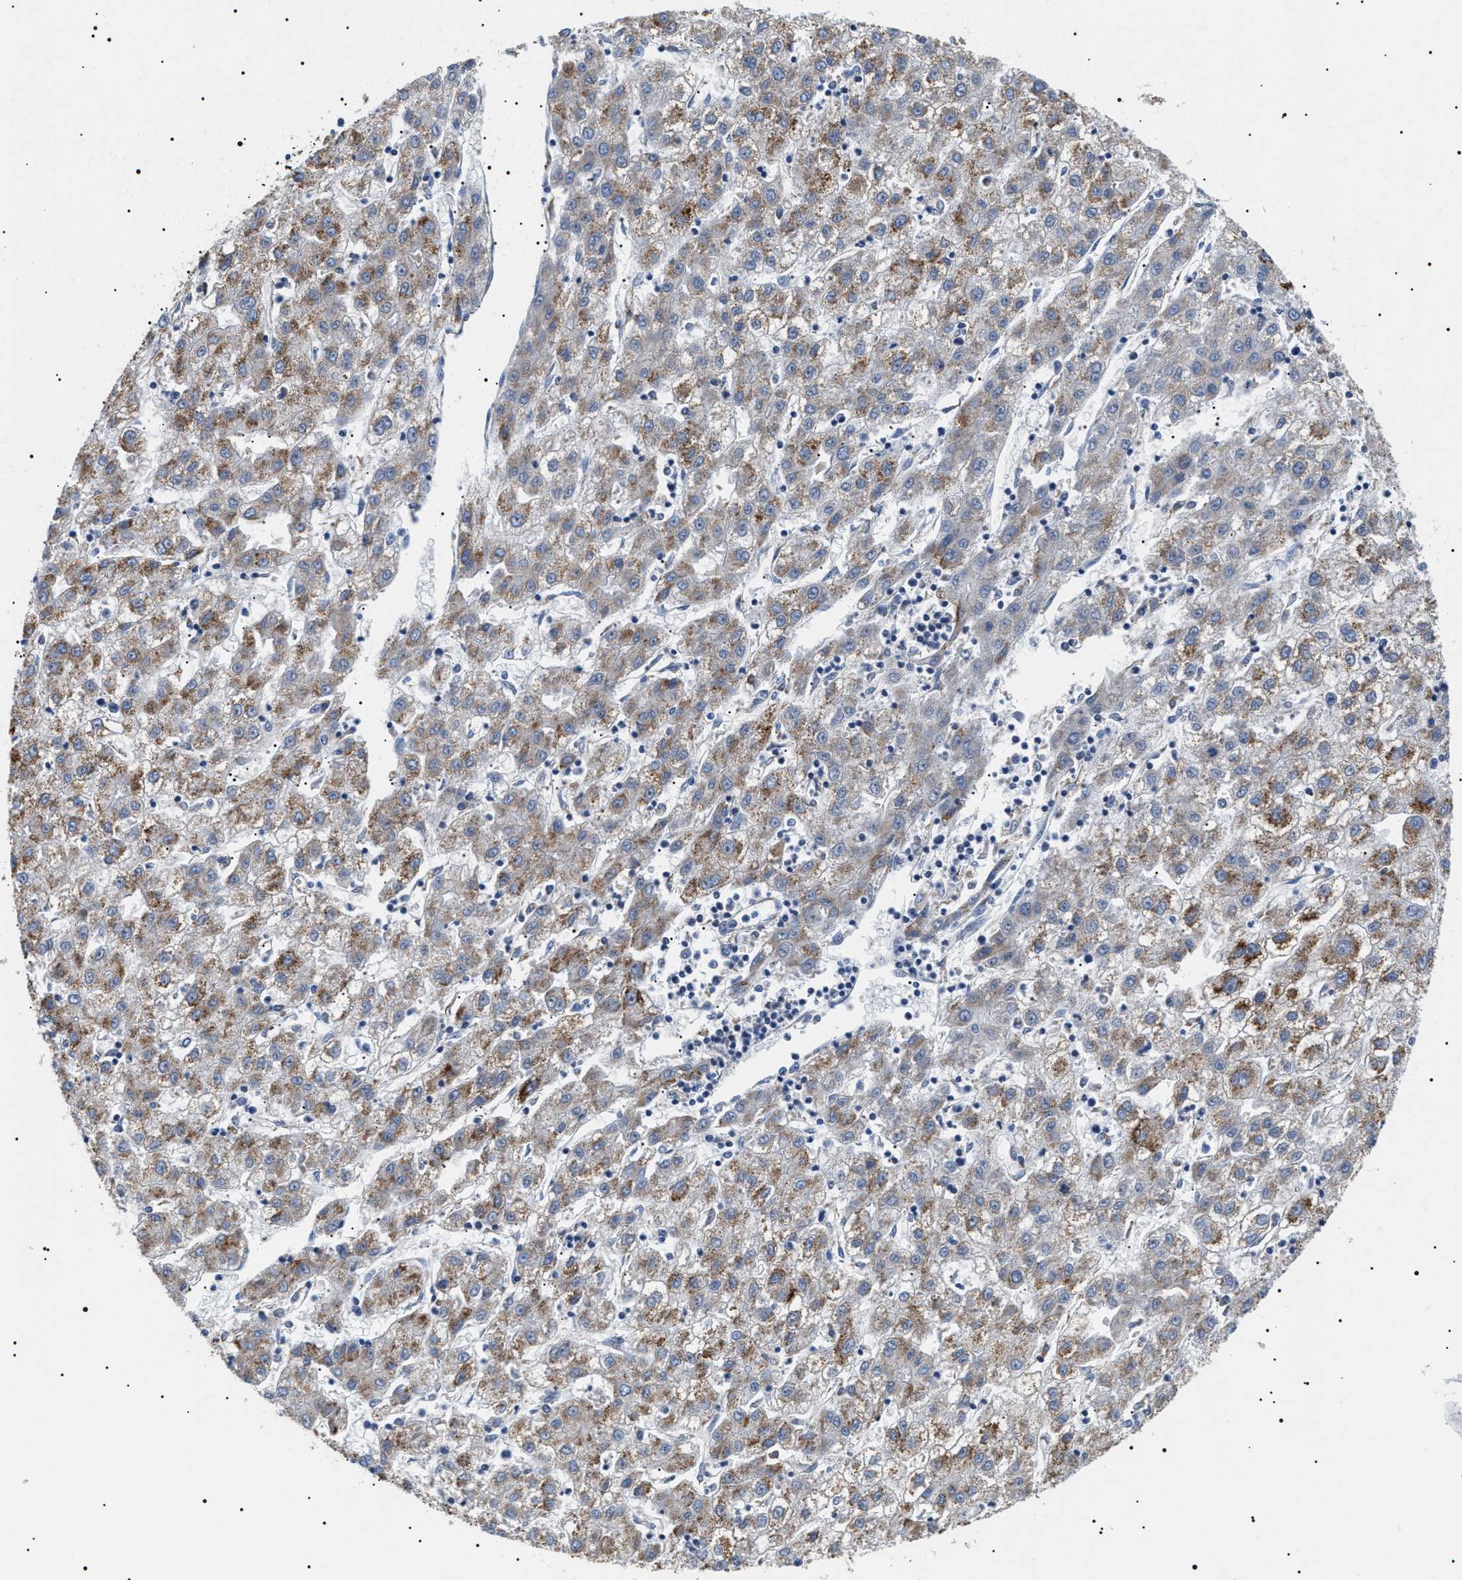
{"staining": {"intensity": "moderate", "quantity": "25%-75%", "location": "cytoplasmic/membranous"}, "tissue": "liver cancer", "cell_type": "Tumor cells", "image_type": "cancer", "snomed": [{"axis": "morphology", "description": "Carcinoma, Hepatocellular, NOS"}, {"axis": "topography", "description": "Liver"}], "caption": "Immunohistochemistry (IHC) image of liver hepatocellular carcinoma stained for a protein (brown), which demonstrates medium levels of moderate cytoplasmic/membranous staining in about 25%-75% of tumor cells.", "gene": "TMEM222", "patient": {"sex": "male", "age": 72}}